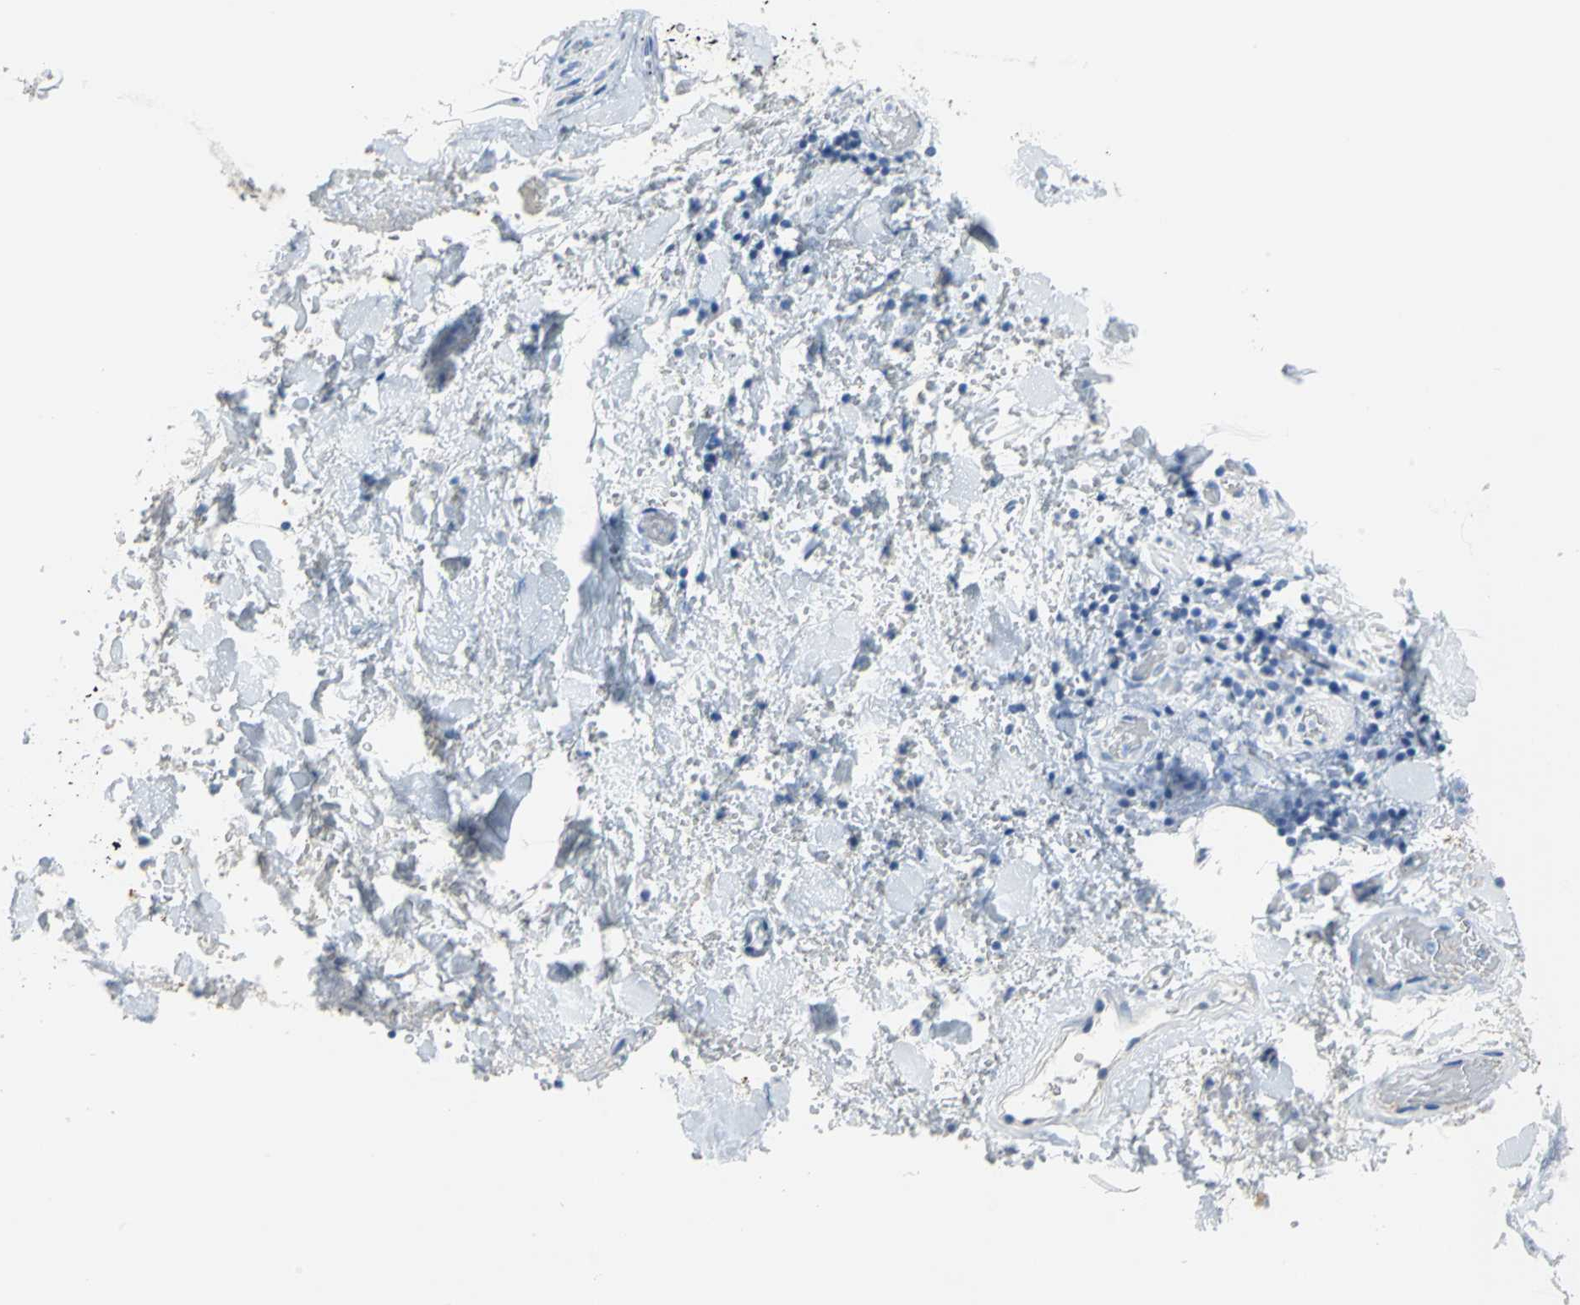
{"staining": {"intensity": "negative", "quantity": "none", "location": "none"}, "tissue": "adipose tissue", "cell_type": "Adipocytes", "image_type": "normal", "snomed": [{"axis": "morphology", "description": "Normal tissue, NOS"}, {"axis": "morphology", "description": "Cholangiocarcinoma"}, {"axis": "topography", "description": "Liver"}, {"axis": "topography", "description": "Peripheral nerve tissue"}], "caption": "Immunohistochemical staining of benign adipose tissue displays no significant positivity in adipocytes. (Stains: DAB immunohistochemistry with hematoxylin counter stain, Microscopy: brightfield microscopy at high magnification).", "gene": "PKLR", "patient": {"sex": "male", "age": 50}}